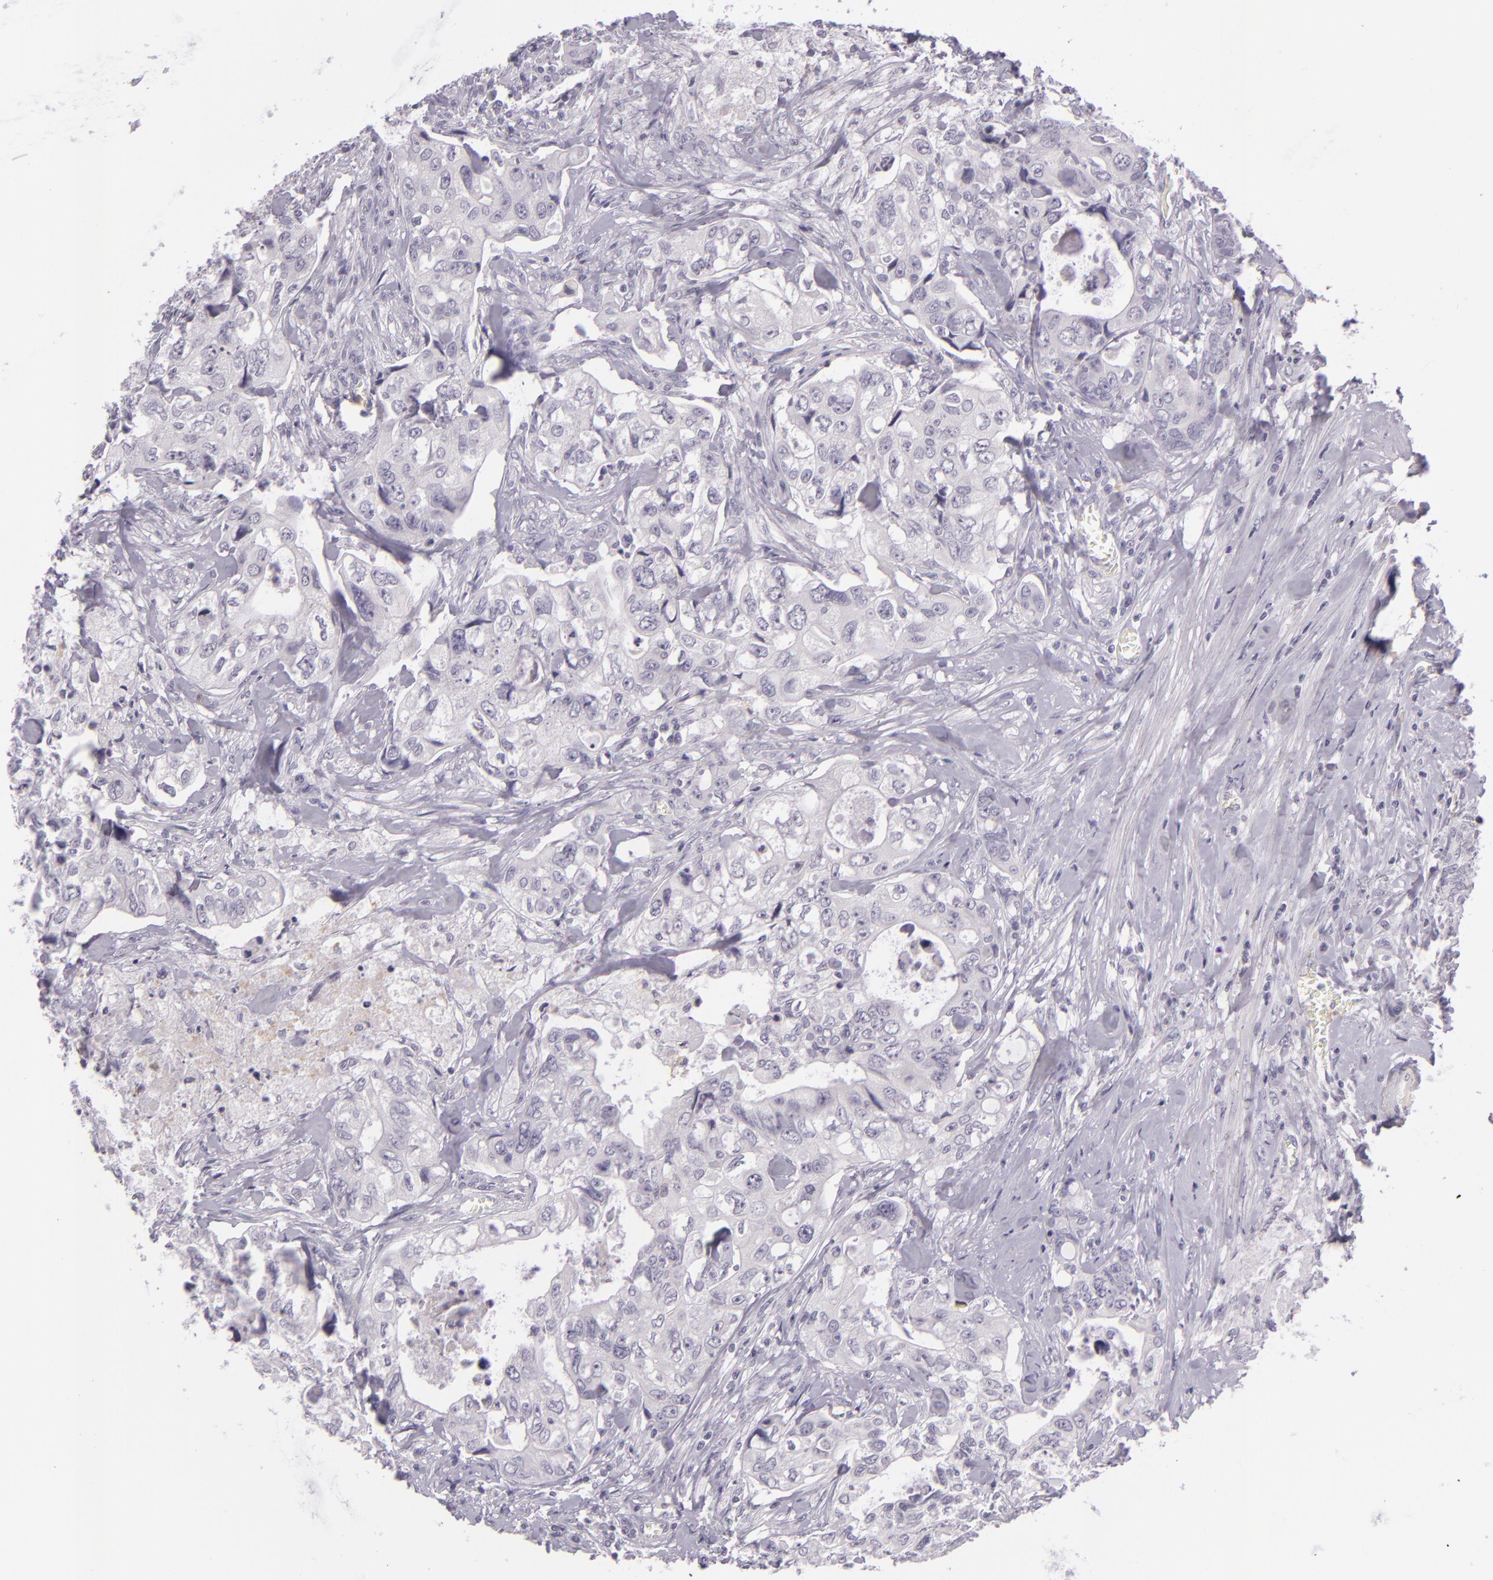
{"staining": {"intensity": "negative", "quantity": "none", "location": "none"}, "tissue": "colorectal cancer", "cell_type": "Tumor cells", "image_type": "cancer", "snomed": [{"axis": "morphology", "description": "Adenocarcinoma, NOS"}, {"axis": "topography", "description": "Rectum"}], "caption": "High power microscopy photomicrograph of an immunohistochemistry (IHC) image of colorectal cancer, revealing no significant staining in tumor cells.", "gene": "CBS", "patient": {"sex": "female", "age": 57}}